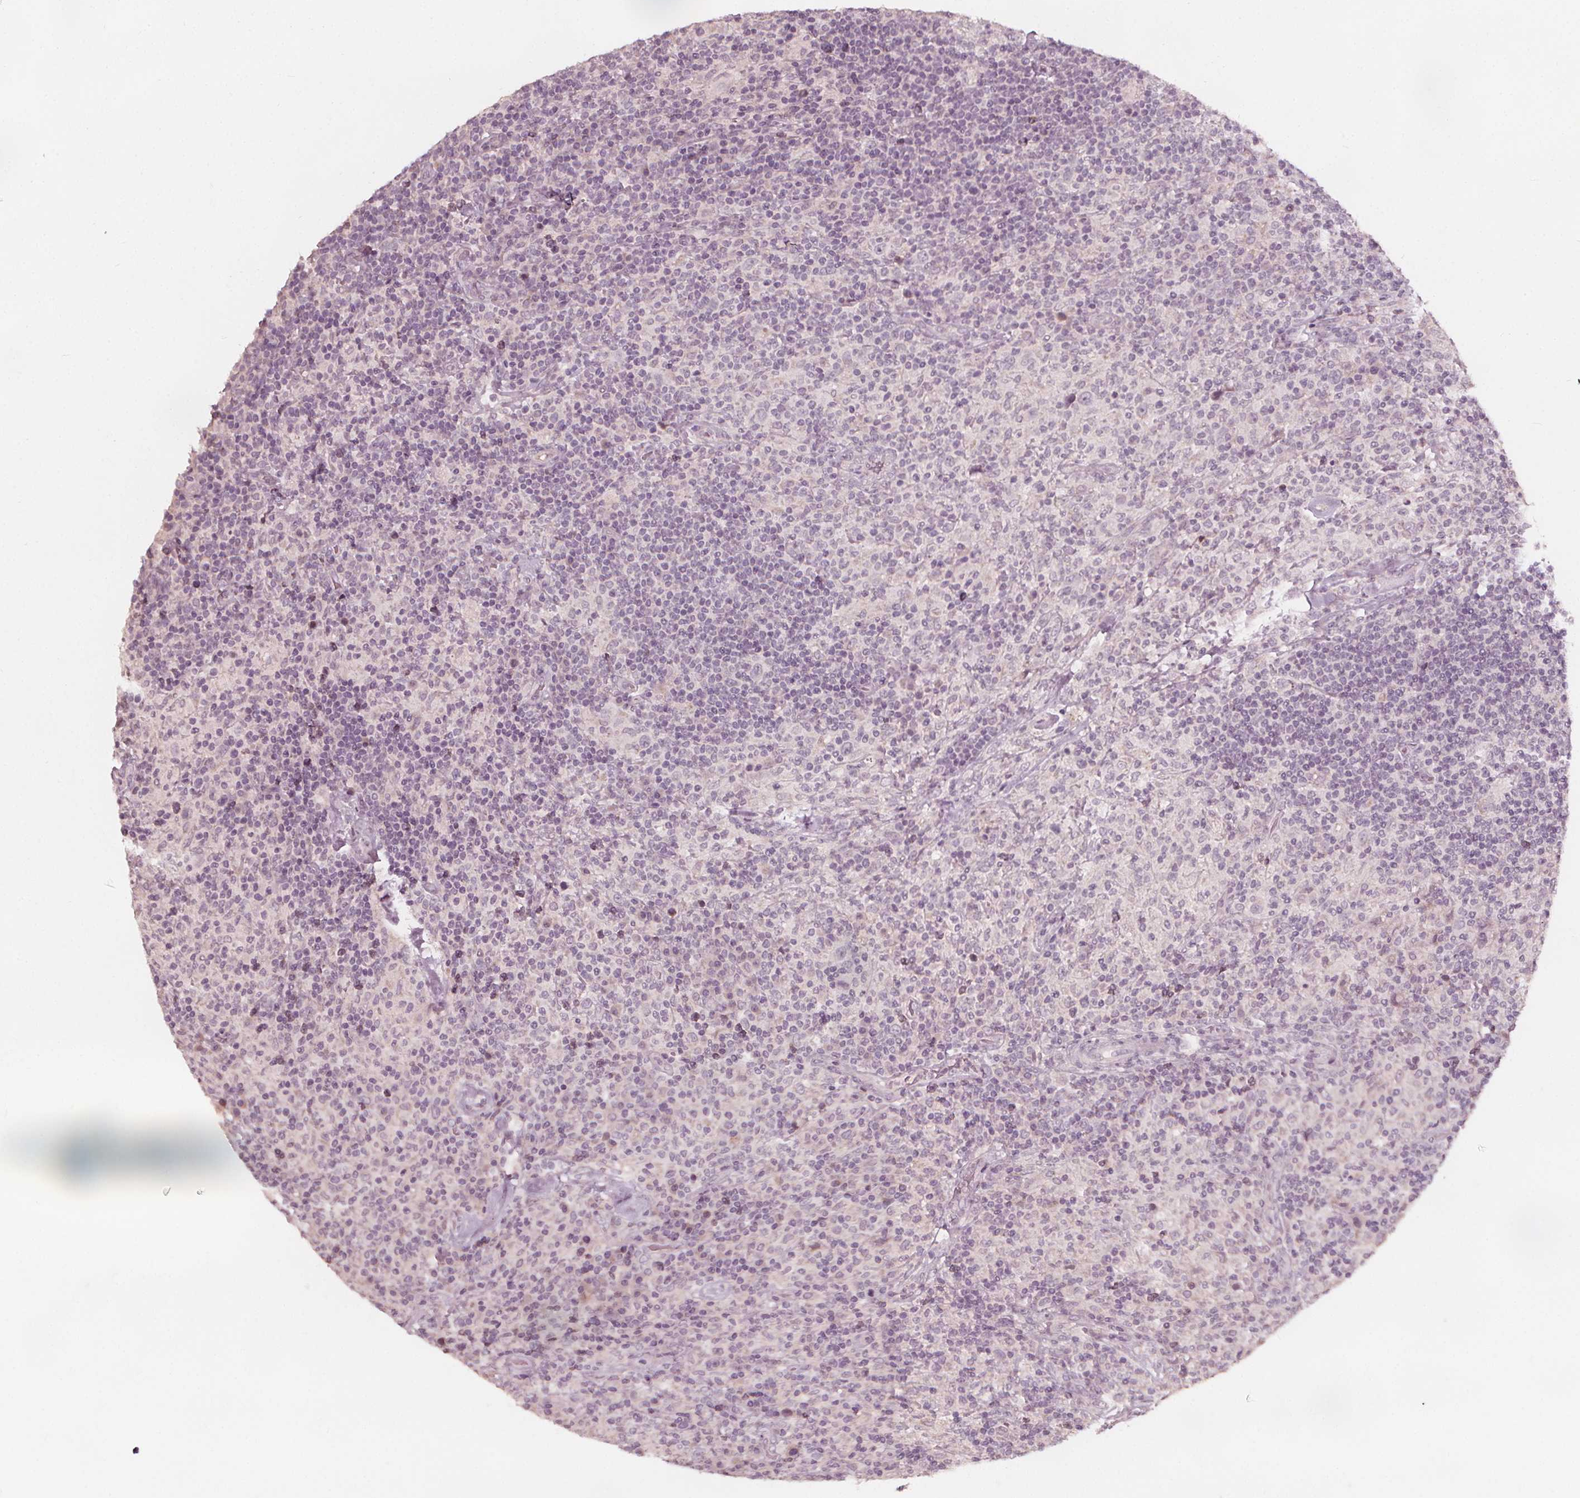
{"staining": {"intensity": "negative", "quantity": "none", "location": "none"}, "tissue": "lymphoma", "cell_type": "Tumor cells", "image_type": "cancer", "snomed": [{"axis": "morphology", "description": "Hodgkin's disease, NOS"}, {"axis": "topography", "description": "Lymph node"}], "caption": "Immunohistochemistry (IHC) of Hodgkin's disease exhibits no positivity in tumor cells.", "gene": "NPC1L1", "patient": {"sex": "male", "age": 70}}